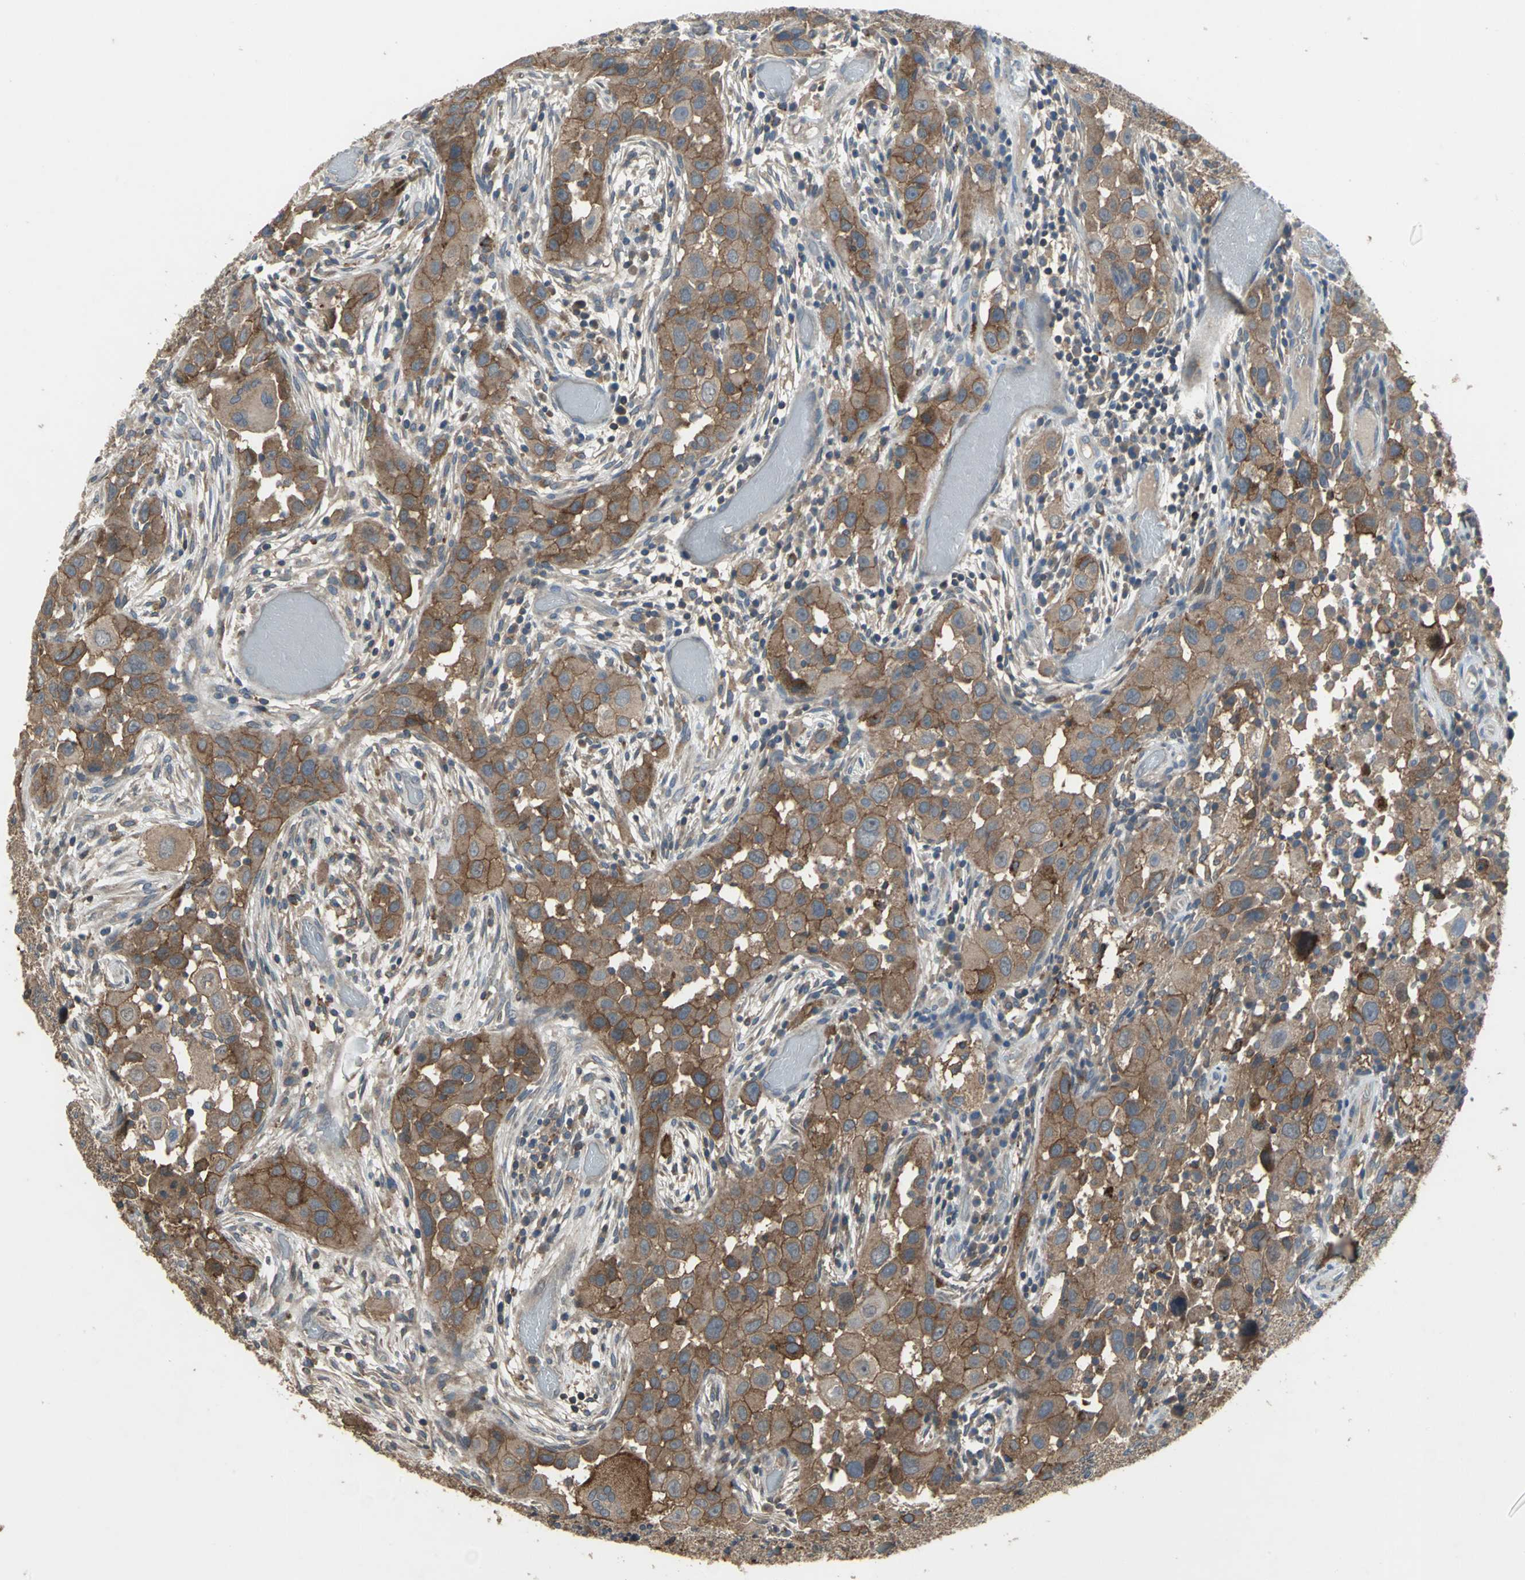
{"staining": {"intensity": "moderate", "quantity": ">75%", "location": "cytoplasmic/membranous"}, "tissue": "head and neck cancer", "cell_type": "Tumor cells", "image_type": "cancer", "snomed": [{"axis": "morphology", "description": "Carcinoma, NOS"}, {"axis": "topography", "description": "Head-Neck"}], "caption": "DAB immunohistochemical staining of head and neck cancer (carcinoma) reveals moderate cytoplasmic/membranous protein positivity in about >75% of tumor cells.", "gene": "MET", "patient": {"sex": "male", "age": 87}}